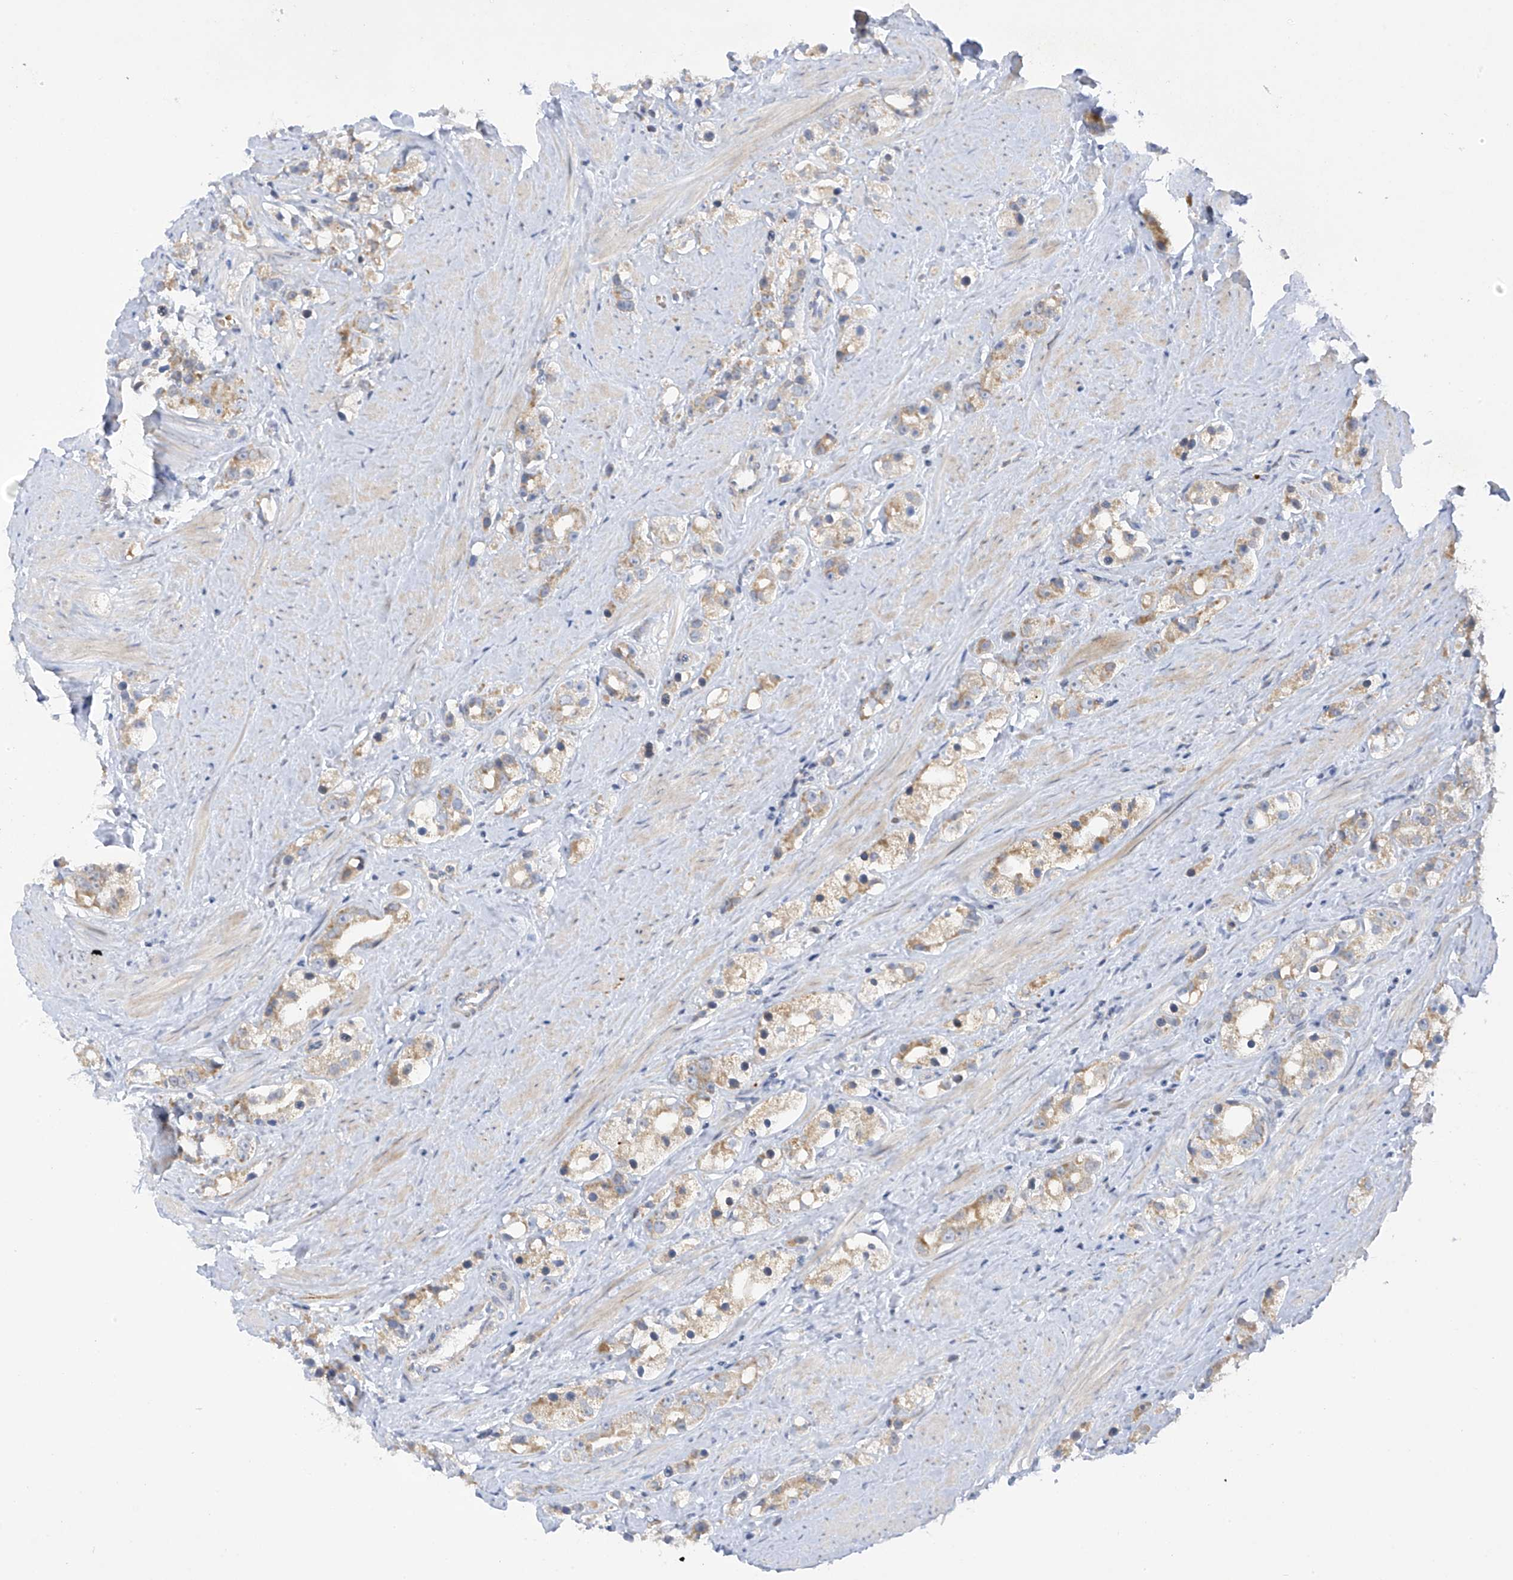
{"staining": {"intensity": "moderate", "quantity": ">75%", "location": "cytoplasmic/membranous"}, "tissue": "prostate cancer", "cell_type": "Tumor cells", "image_type": "cancer", "snomed": [{"axis": "morphology", "description": "Adenocarcinoma, NOS"}, {"axis": "topography", "description": "Prostate"}], "caption": "This histopathology image shows immunohistochemistry (IHC) staining of human prostate adenocarcinoma, with medium moderate cytoplasmic/membranous staining in approximately >75% of tumor cells.", "gene": "METTL18", "patient": {"sex": "male", "age": 79}}